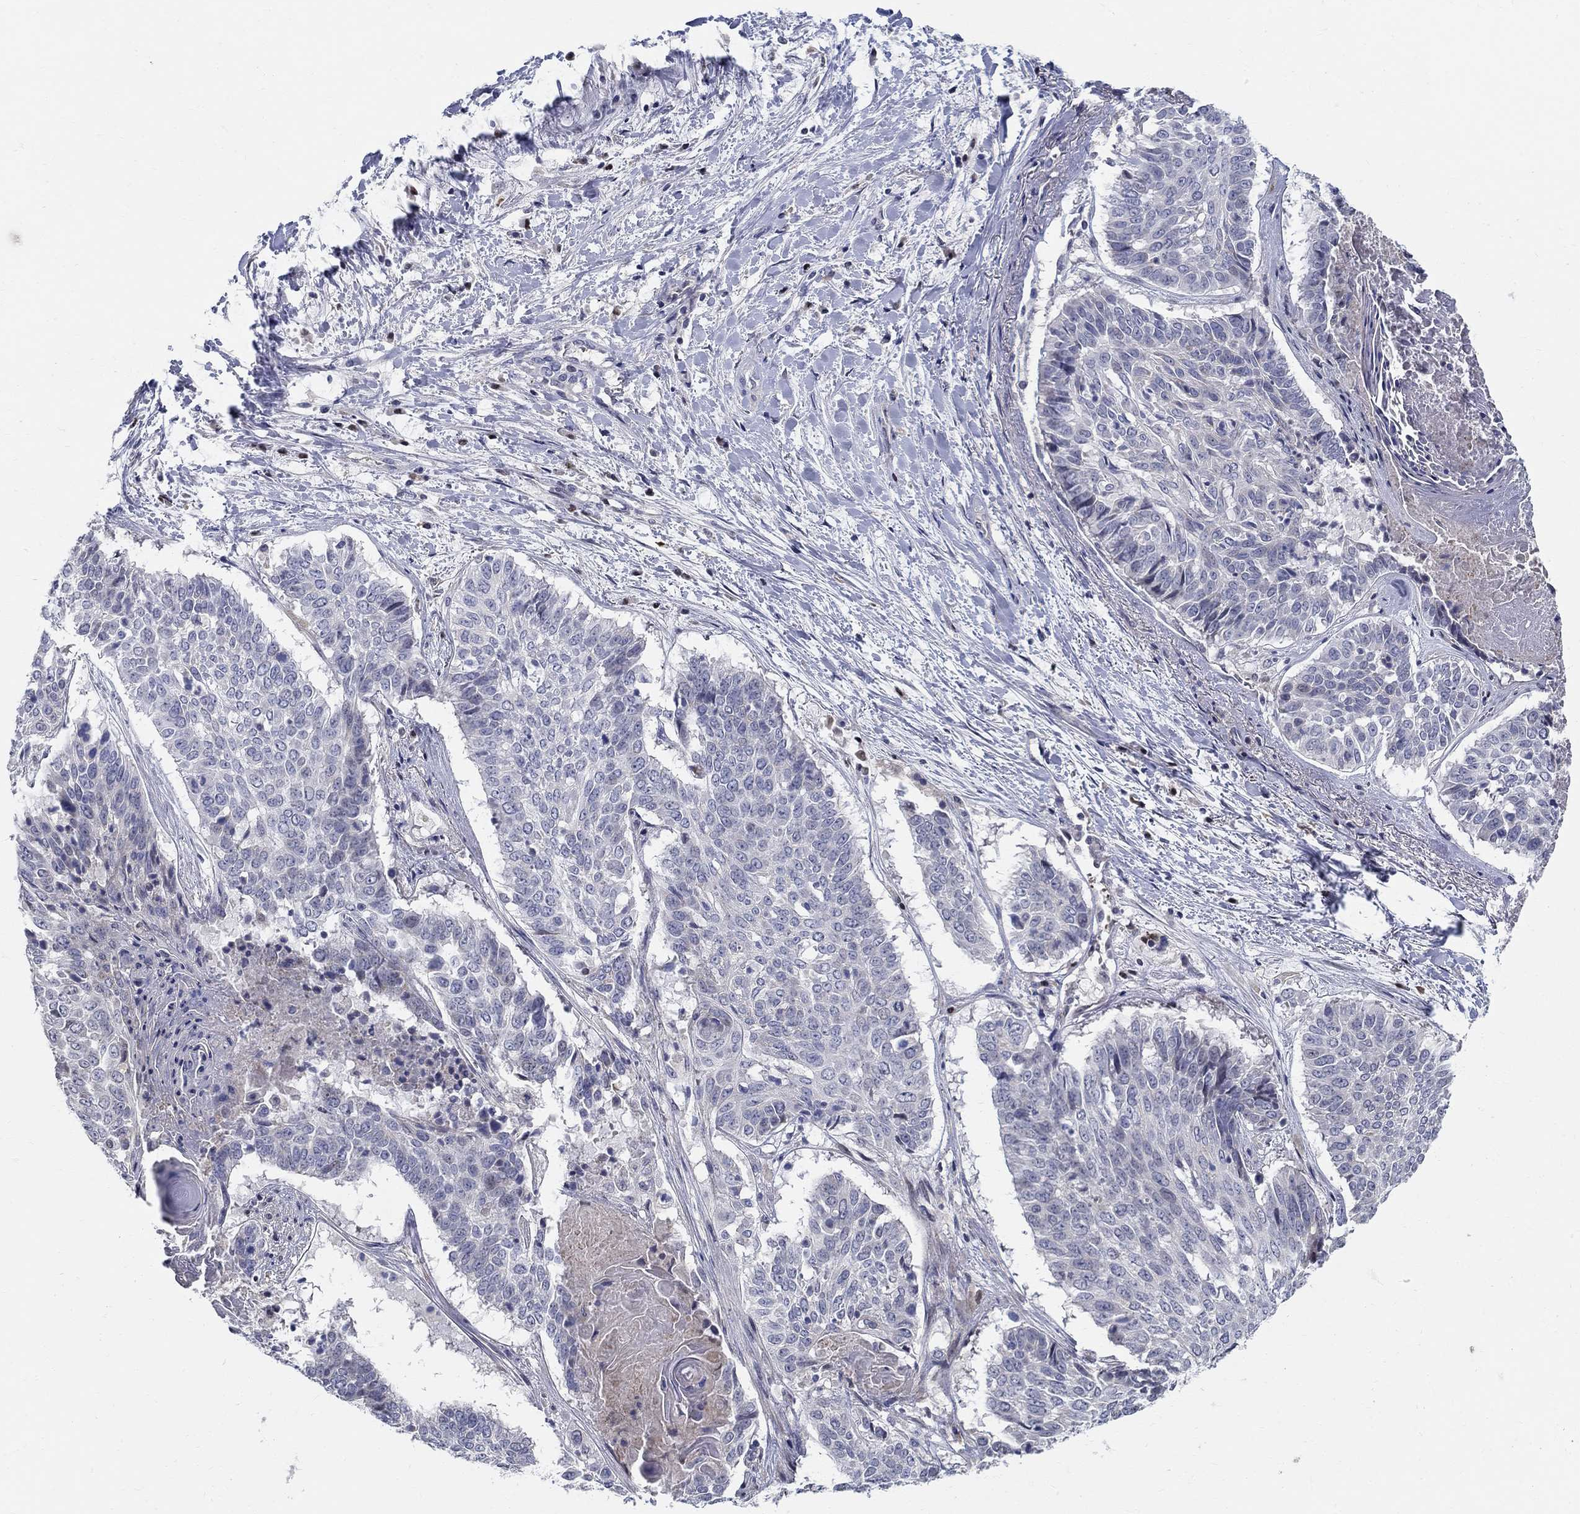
{"staining": {"intensity": "negative", "quantity": "none", "location": "none"}, "tissue": "lung cancer", "cell_type": "Tumor cells", "image_type": "cancer", "snomed": [{"axis": "morphology", "description": "Squamous cell carcinoma, NOS"}, {"axis": "topography", "description": "Lung"}], "caption": "Micrograph shows no protein positivity in tumor cells of lung cancer tissue. (DAB immunohistochemistry visualized using brightfield microscopy, high magnification).", "gene": "C16orf46", "patient": {"sex": "male", "age": 64}}